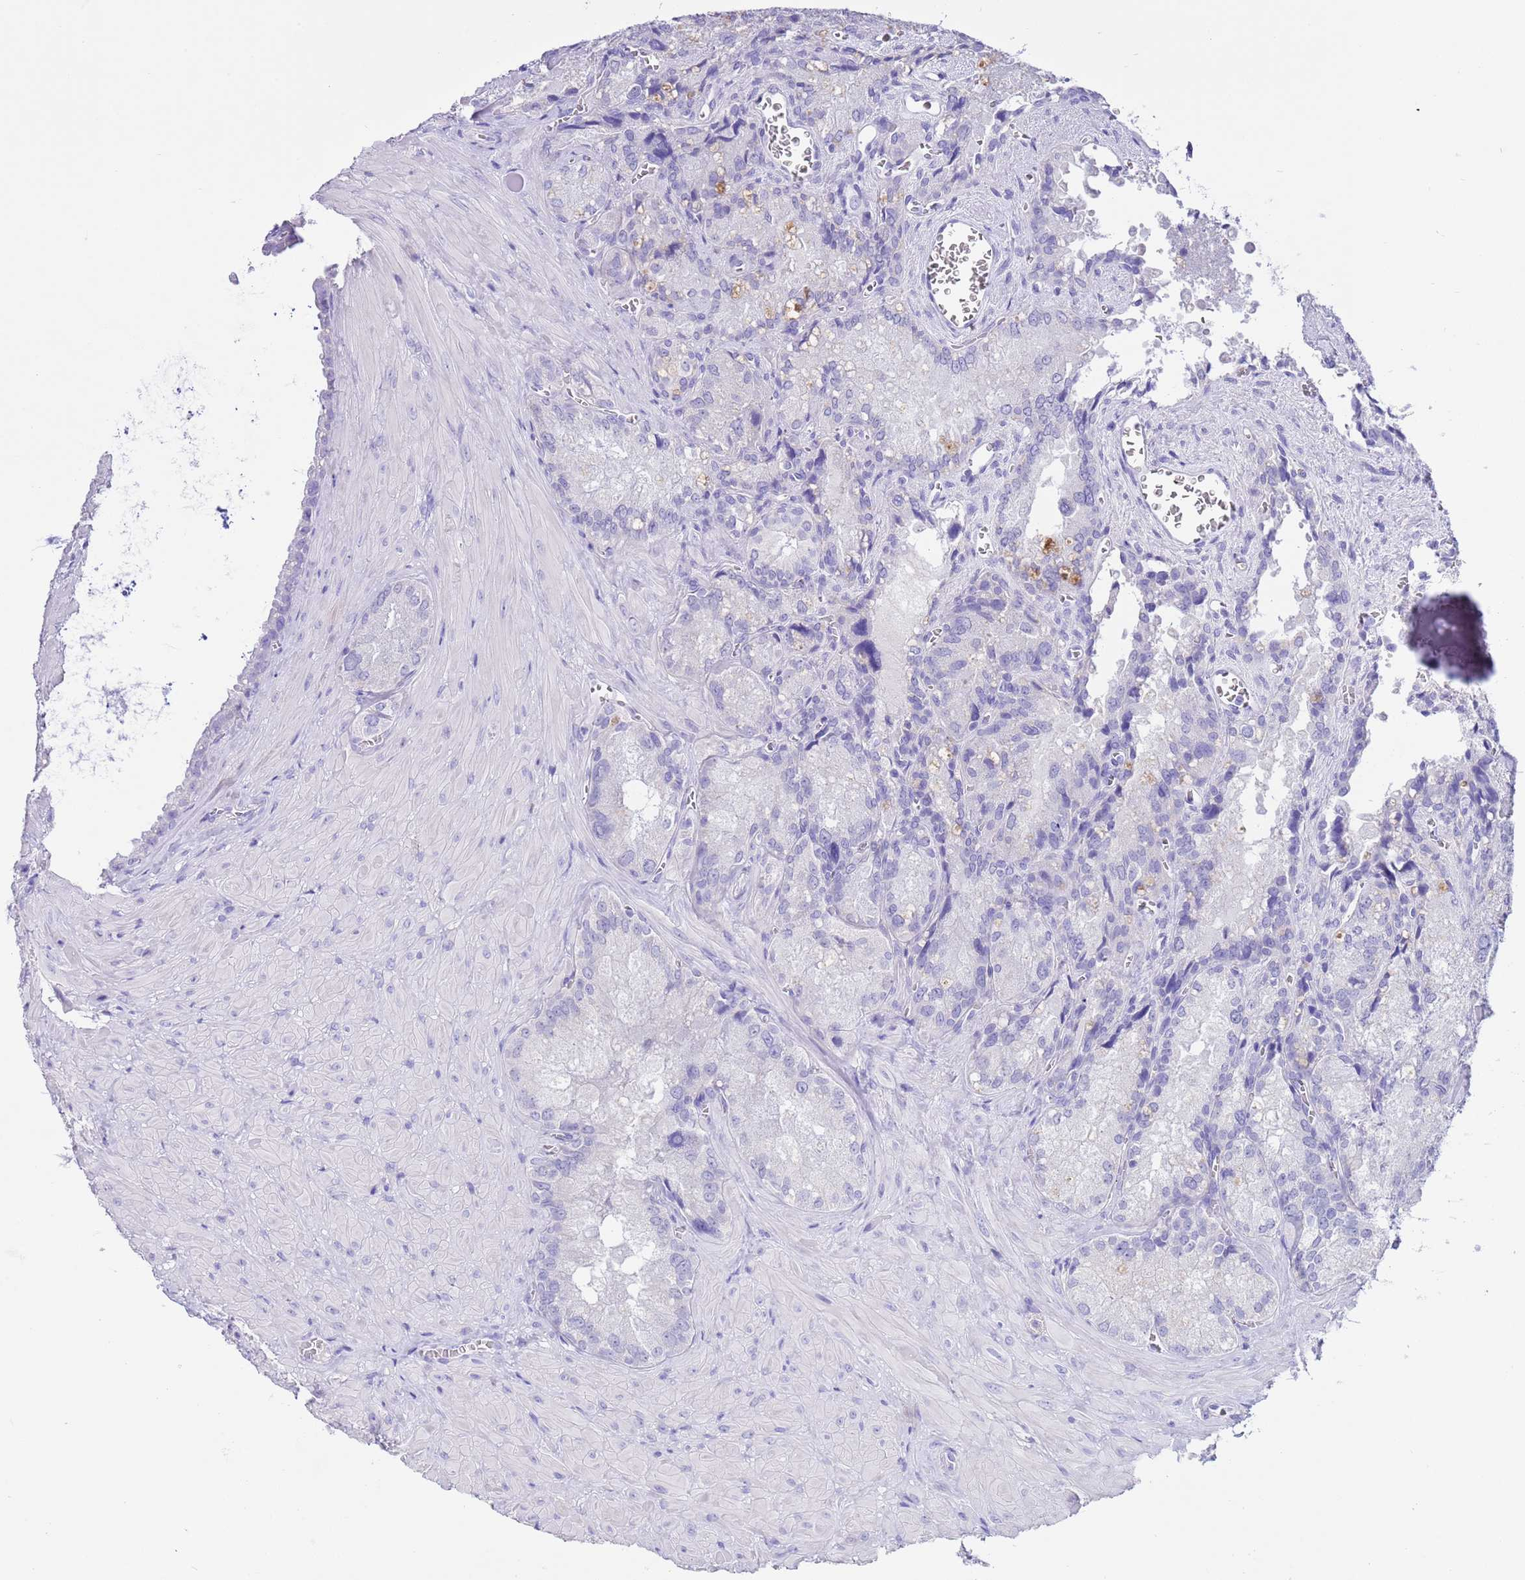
{"staining": {"intensity": "negative", "quantity": "none", "location": "none"}, "tissue": "seminal vesicle", "cell_type": "Glandular cells", "image_type": "normal", "snomed": [{"axis": "morphology", "description": "Normal tissue, NOS"}, {"axis": "topography", "description": "Seminal veicle"}], "caption": "Glandular cells are negative for protein expression in benign human seminal vesicle. The staining is performed using DAB brown chromogen with nuclei counter-stained in using hematoxylin.", "gene": "CPB1", "patient": {"sex": "male", "age": 62}}